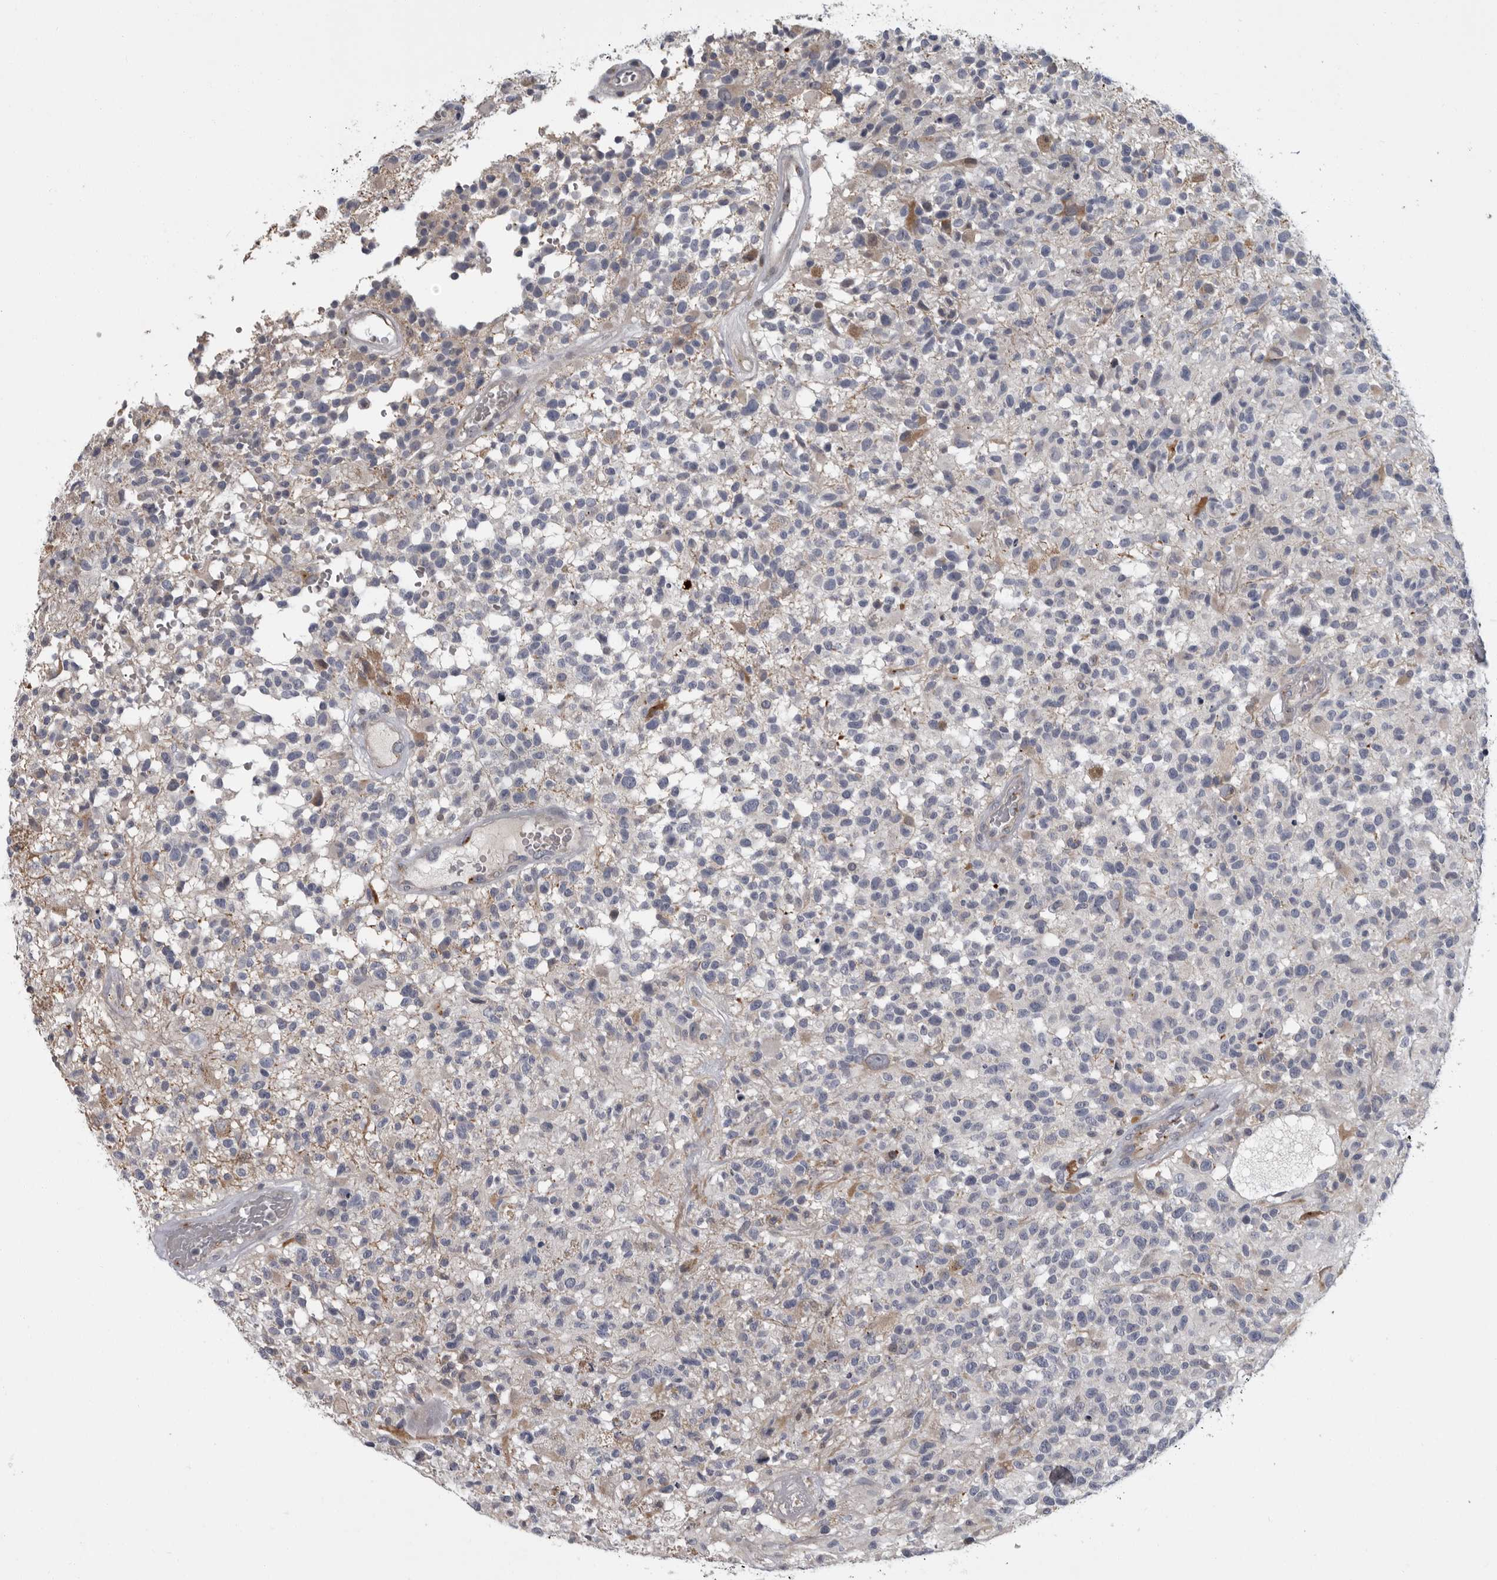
{"staining": {"intensity": "negative", "quantity": "none", "location": "none"}, "tissue": "glioma", "cell_type": "Tumor cells", "image_type": "cancer", "snomed": [{"axis": "morphology", "description": "Glioma, malignant, High grade"}, {"axis": "morphology", "description": "Glioblastoma, NOS"}, {"axis": "topography", "description": "Brain"}], "caption": "Immunohistochemistry (IHC) histopathology image of neoplastic tissue: human glioblastoma stained with DAB shows no significant protein staining in tumor cells.", "gene": "PDE7A", "patient": {"sex": "male", "age": 60}}